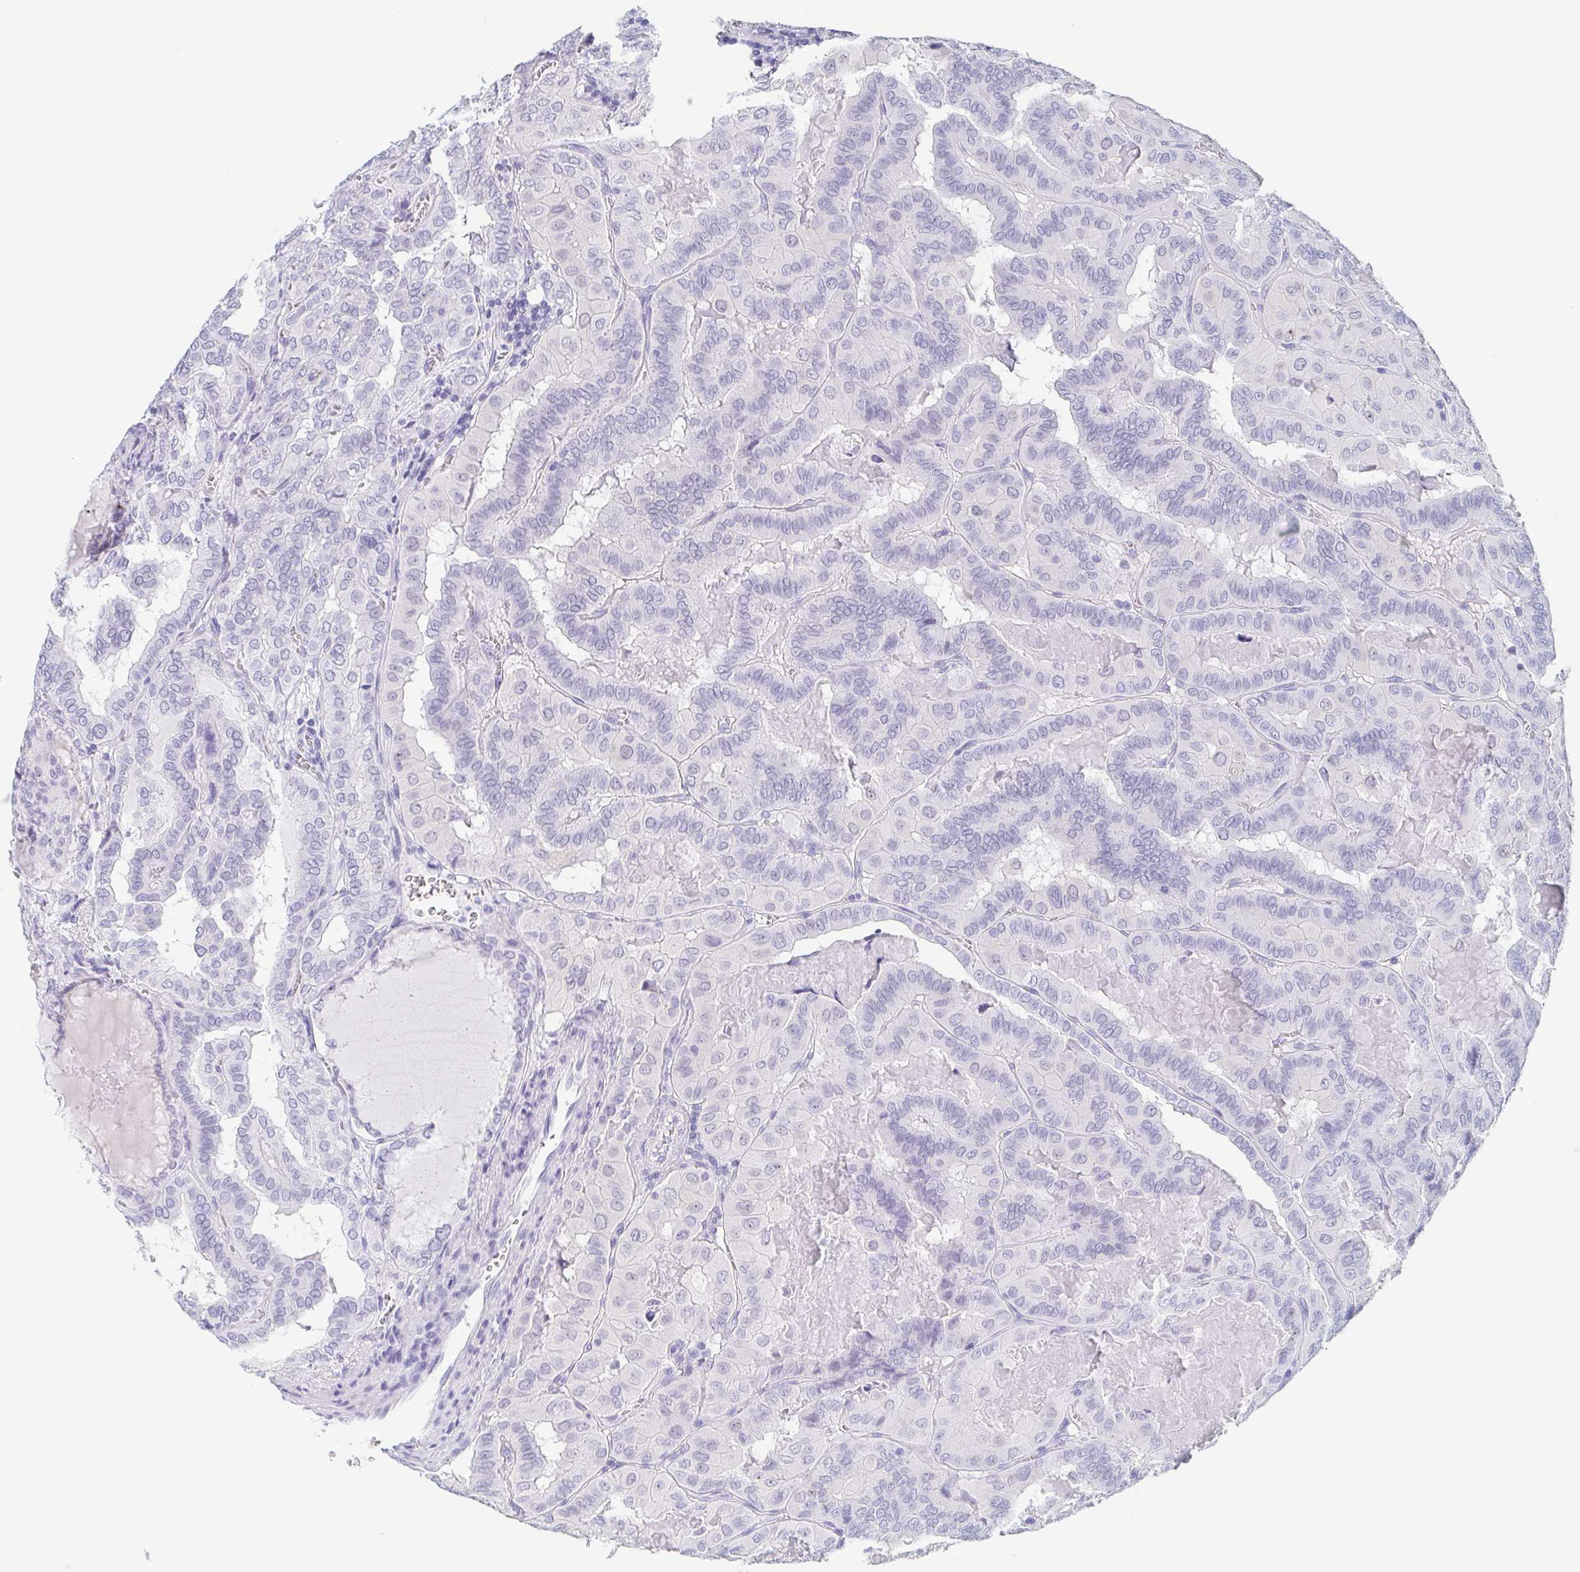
{"staining": {"intensity": "negative", "quantity": "none", "location": "none"}, "tissue": "thyroid cancer", "cell_type": "Tumor cells", "image_type": "cancer", "snomed": [{"axis": "morphology", "description": "Papillary adenocarcinoma, NOS"}, {"axis": "topography", "description": "Thyroid gland"}], "caption": "Histopathology image shows no significant protein staining in tumor cells of papillary adenocarcinoma (thyroid).", "gene": "REG4", "patient": {"sex": "female", "age": 46}}